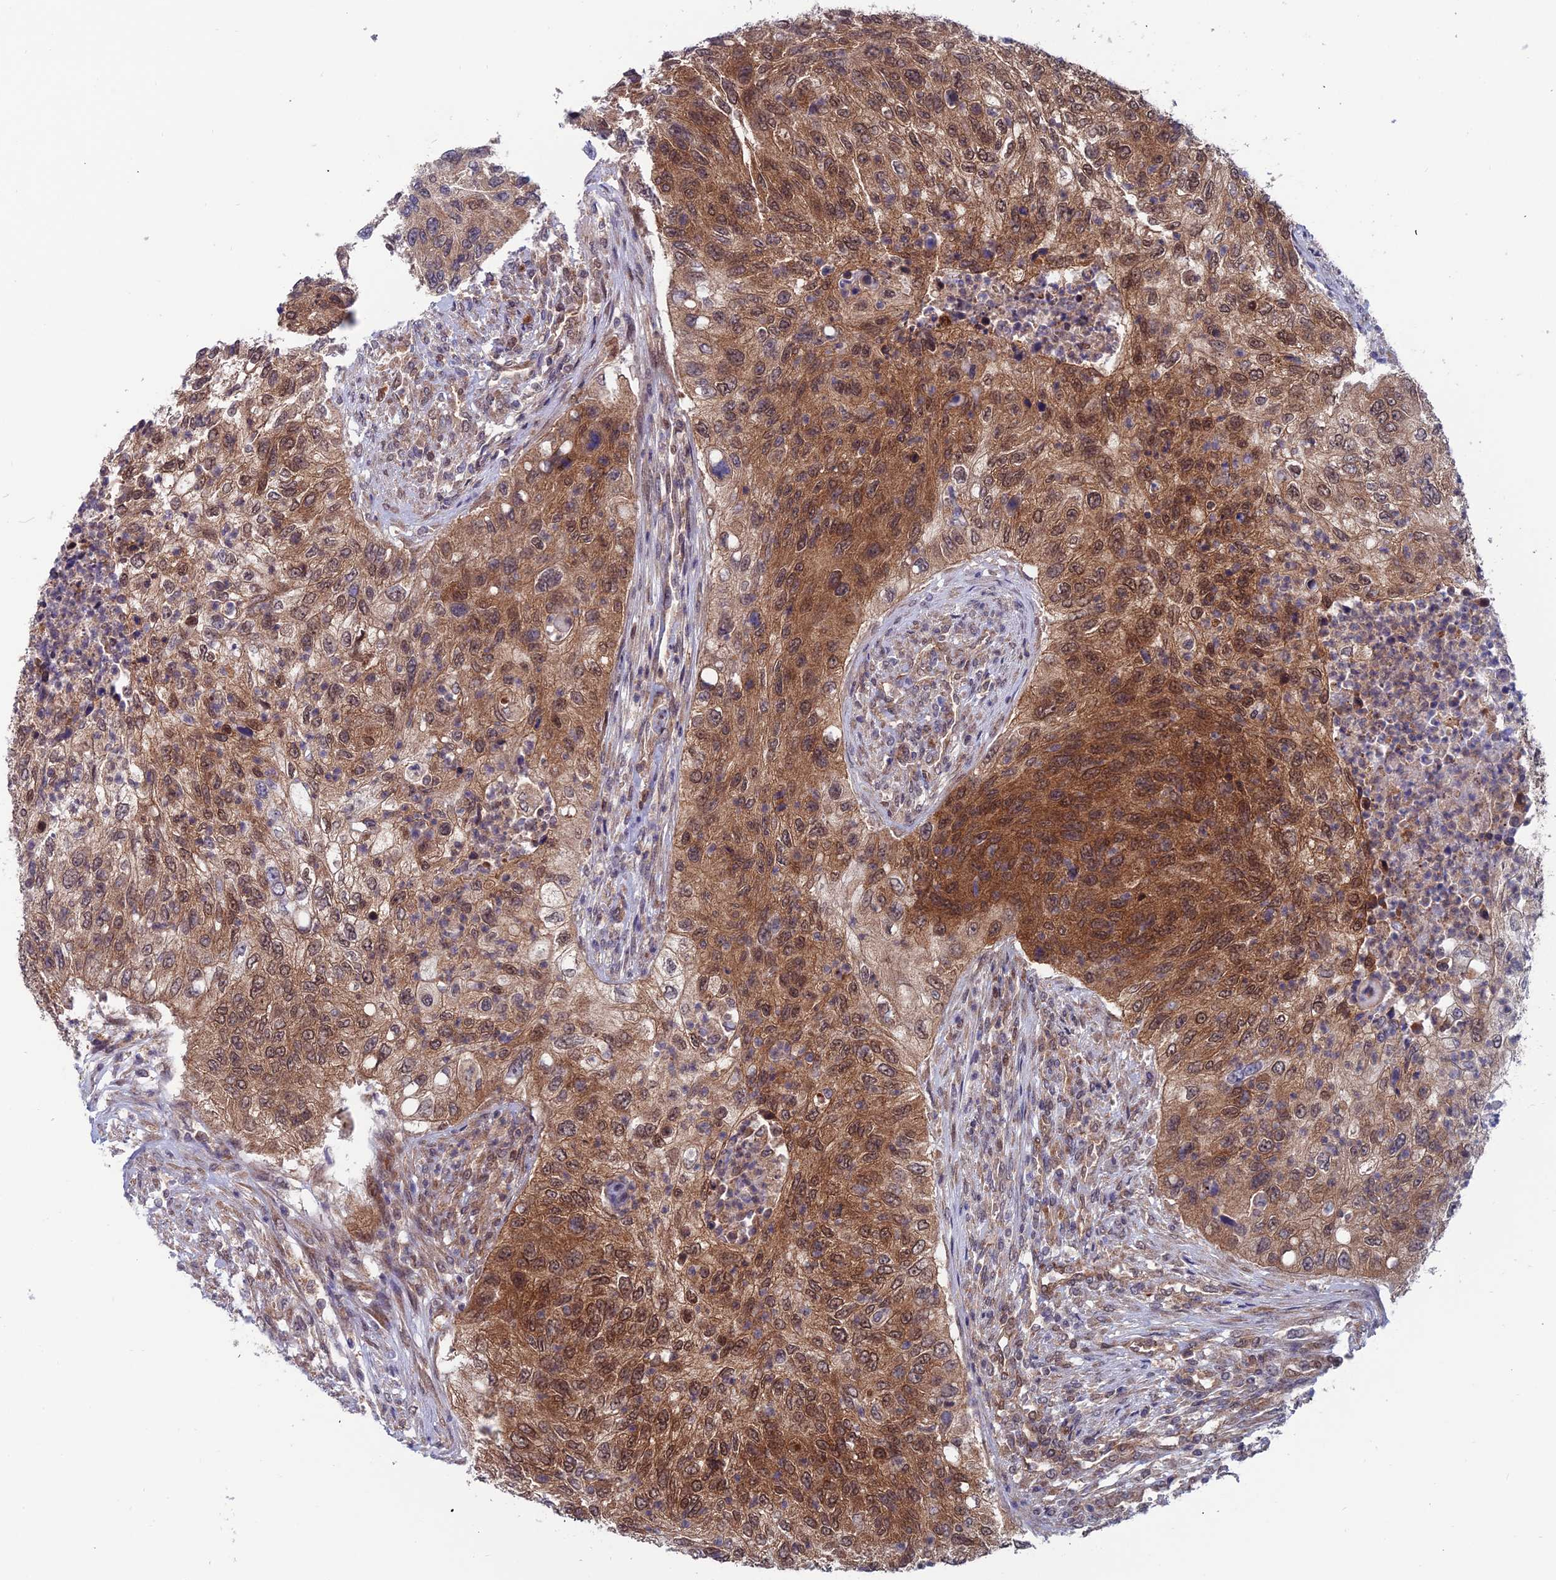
{"staining": {"intensity": "moderate", "quantity": ">75%", "location": "cytoplasmic/membranous,nuclear"}, "tissue": "urothelial cancer", "cell_type": "Tumor cells", "image_type": "cancer", "snomed": [{"axis": "morphology", "description": "Urothelial carcinoma, High grade"}, {"axis": "topography", "description": "Urinary bladder"}], "caption": "A brown stain labels moderate cytoplasmic/membranous and nuclear expression of a protein in human urothelial carcinoma (high-grade) tumor cells.", "gene": "IGBP1", "patient": {"sex": "female", "age": 60}}